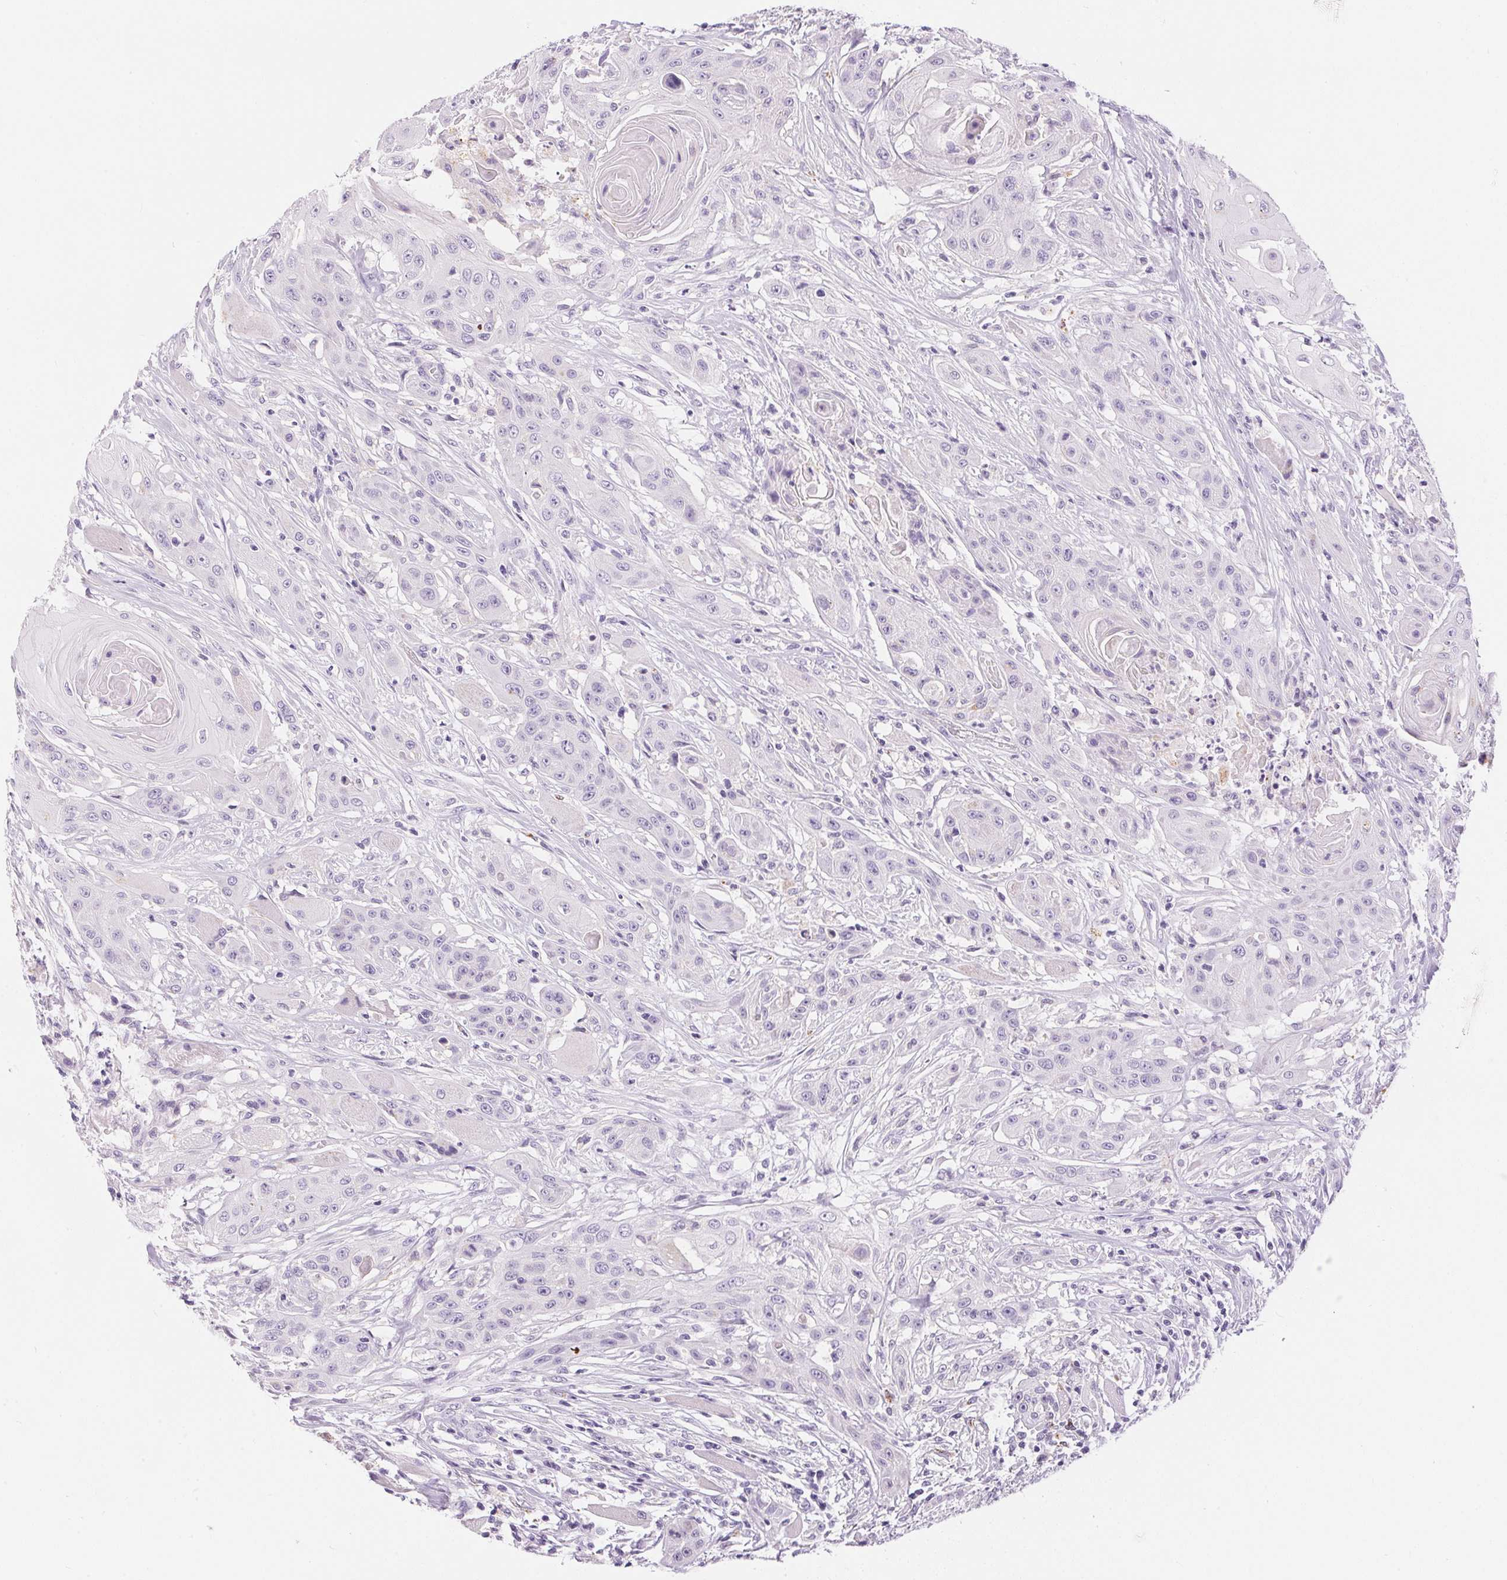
{"staining": {"intensity": "negative", "quantity": "none", "location": "none"}, "tissue": "head and neck cancer", "cell_type": "Tumor cells", "image_type": "cancer", "snomed": [{"axis": "morphology", "description": "Squamous cell carcinoma, NOS"}, {"axis": "topography", "description": "Oral tissue"}, {"axis": "topography", "description": "Head-Neck"}, {"axis": "topography", "description": "Neck, NOS"}], "caption": "DAB immunohistochemical staining of head and neck cancer shows no significant expression in tumor cells.", "gene": "PNLIPRP3", "patient": {"sex": "female", "age": 55}}